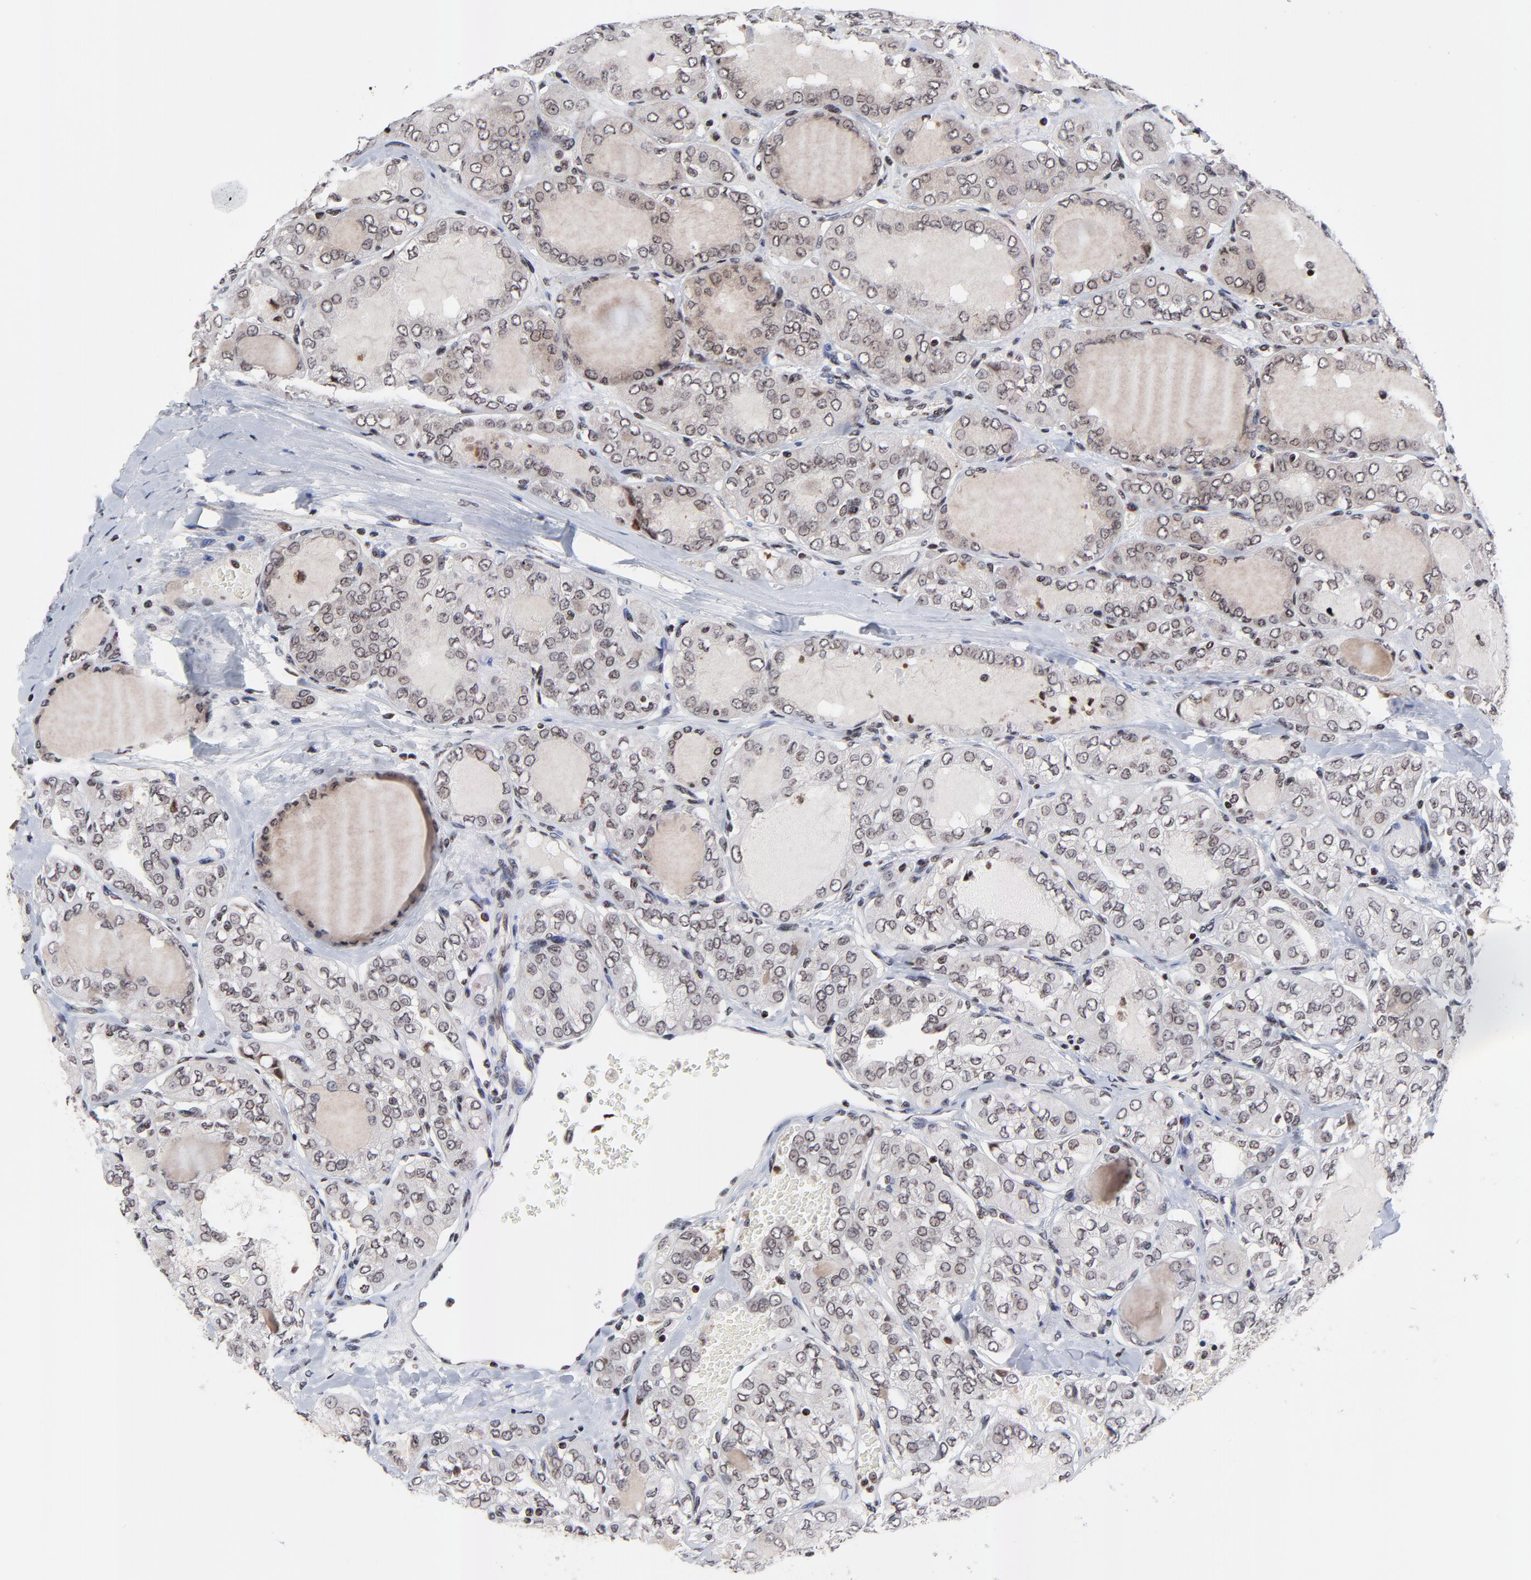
{"staining": {"intensity": "weak", "quantity": "25%-75%", "location": "nuclear"}, "tissue": "thyroid cancer", "cell_type": "Tumor cells", "image_type": "cancer", "snomed": [{"axis": "morphology", "description": "Papillary adenocarcinoma, NOS"}, {"axis": "topography", "description": "Thyroid gland"}], "caption": "Immunohistochemical staining of thyroid cancer displays weak nuclear protein staining in approximately 25%-75% of tumor cells. (Stains: DAB (3,3'-diaminobenzidine) in brown, nuclei in blue, Microscopy: brightfield microscopy at high magnification).", "gene": "ZNF777", "patient": {"sex": "male", "age": 20}}